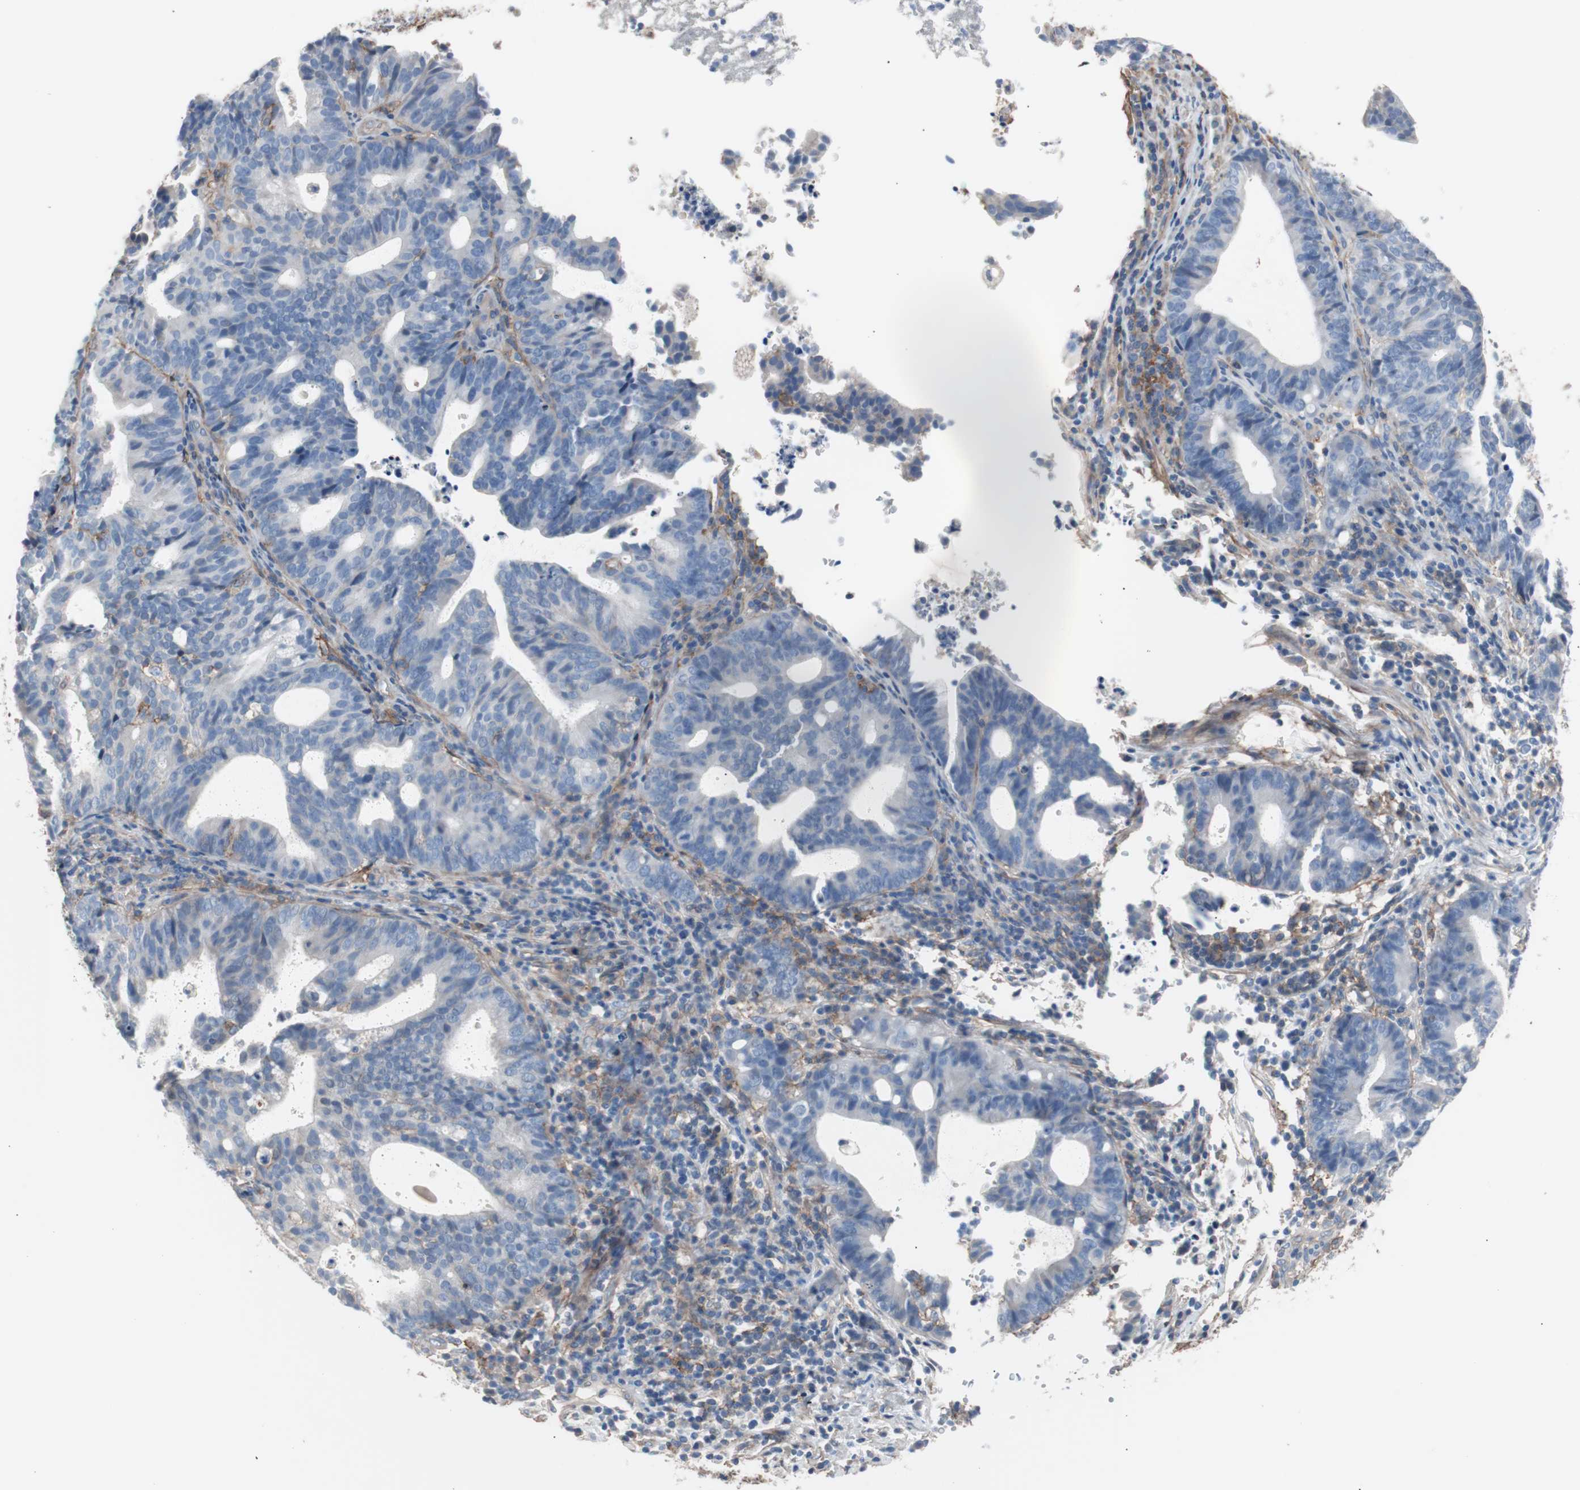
{"staining": {"intensity": "negative", "quantity": "none", "location": "none"}, "tissue": "endometrial cancer", "cell_type": "Tumor cells", "image_type": "cancer", "snomed": [{"axis": "morphology", "description": "Adenocarcinoma, NOS"}, {"axis": "topography", "description": "Uterus"}], "caption": "Endometrial cancer was stained to show a protein in brown. There is no significant staining in tumor cells.", "gene": "CD81", "patient": {"sex": "female", "age": 83}}